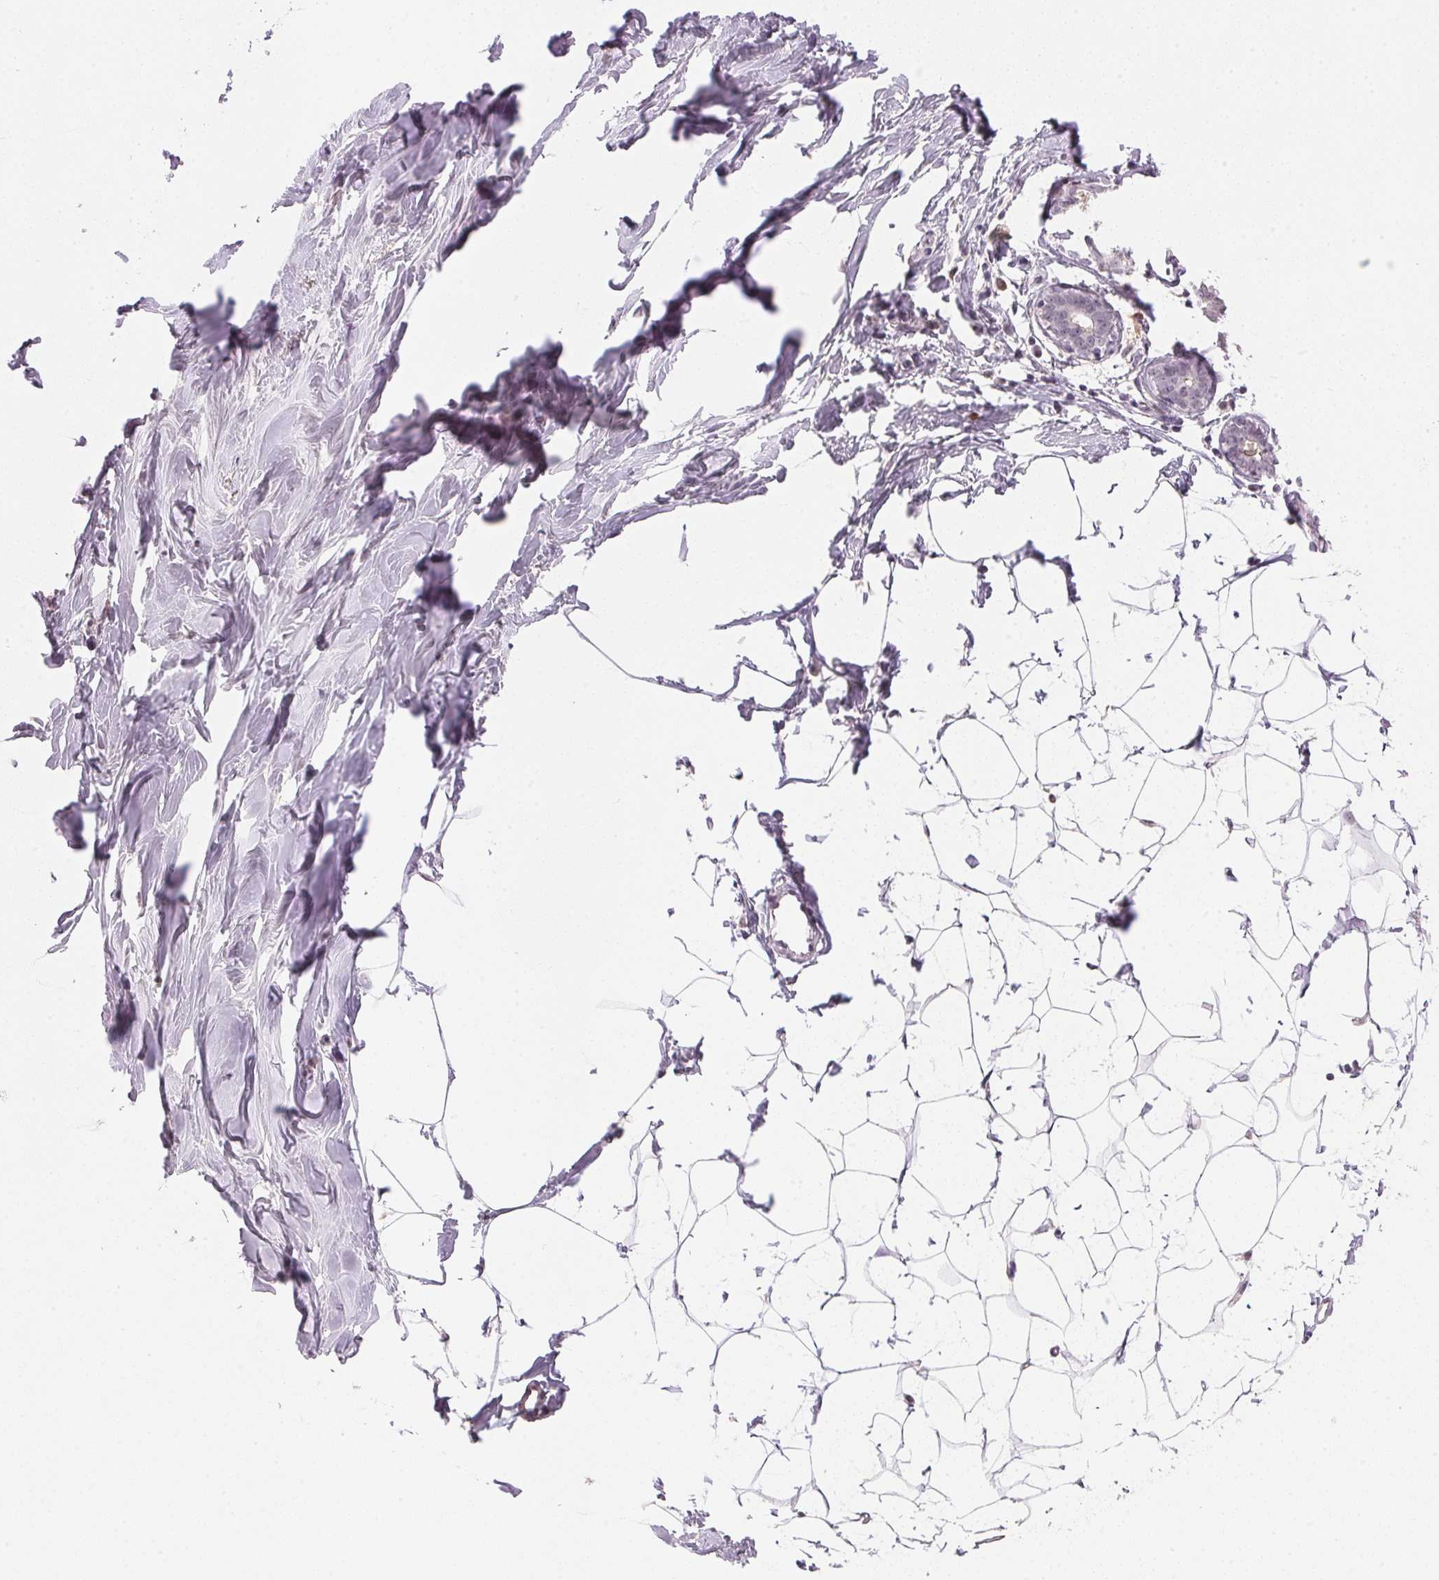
{"staining": {"intensity": "negative", "quantity": "none", "location": "none"}, "tissue": "breast", "cell_type": "Adipocytes", "image_type": "normal", "snomed": [{"axis": "morphology", "description": "Normal tissue, NOS"}, {"axis": "topography", "description": "Breast"}], "caption": "A photomicrograph of human breast is negative for staining in adipocytes. Nuclei are stained in blue.", "gene": "FNDC4", "patient": {"sex": "female", "age": 27}}